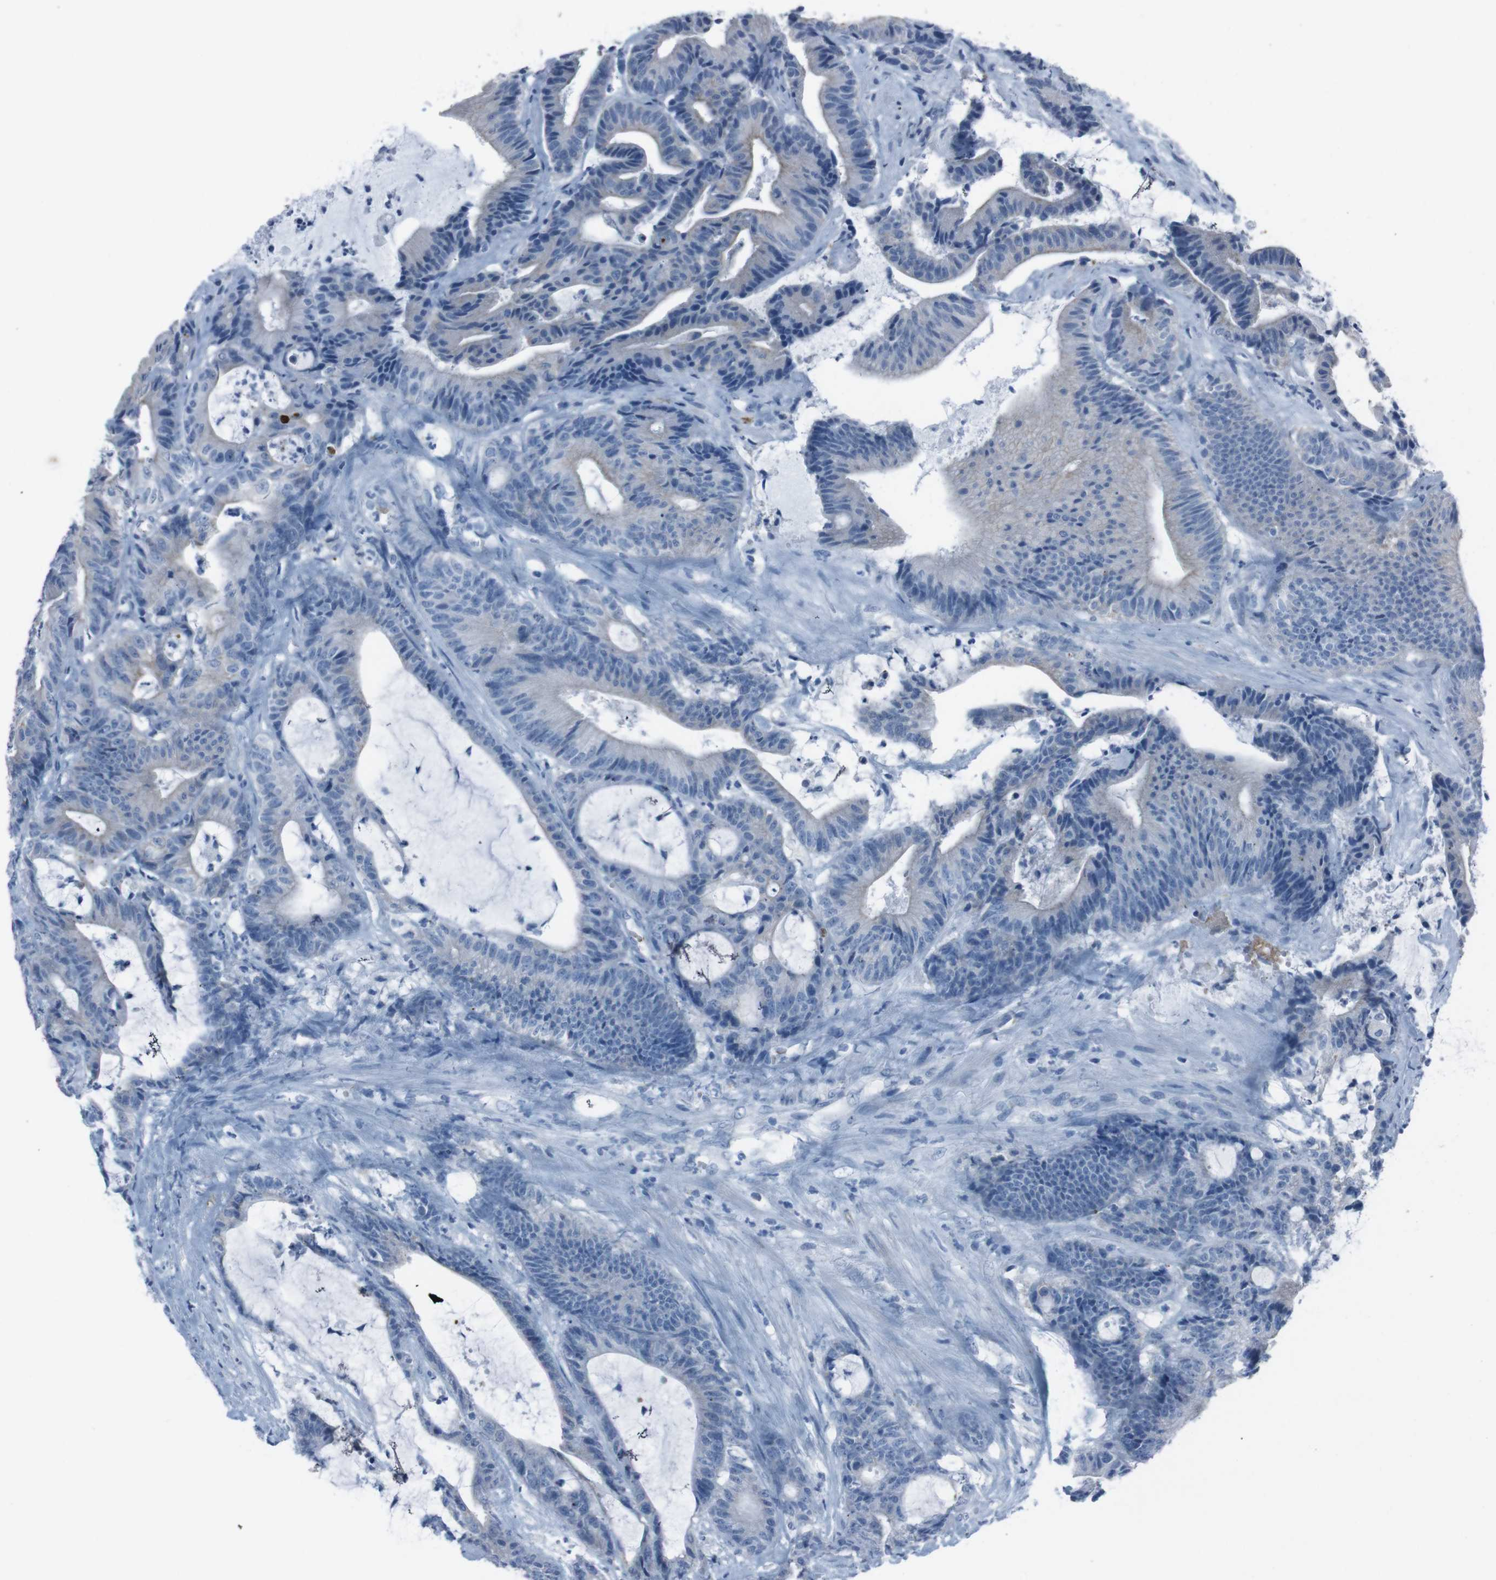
{"staining": {"intensity": "negative", "quantity": "none", "location": "none"}, "tissue": "colorectal cancer", "cell_type": "Tumor cells", "image_type": "cancer", "snomed": [{"axis": "morphology", "description": "Adenocarcinoma, NOS"}, {"axis": "topography", "description": "Colon"}], "caption": "Colorectal cancer was stained to show a protein in brown. There is no significant expression in tumor cells. (Brightfield microscopy of DAB (3,3'-diaminobenzidine) immunohistochemistry at high magnification).", "gene": "ST6GAL1", "patient": {"sex": "female", "age": 84}}